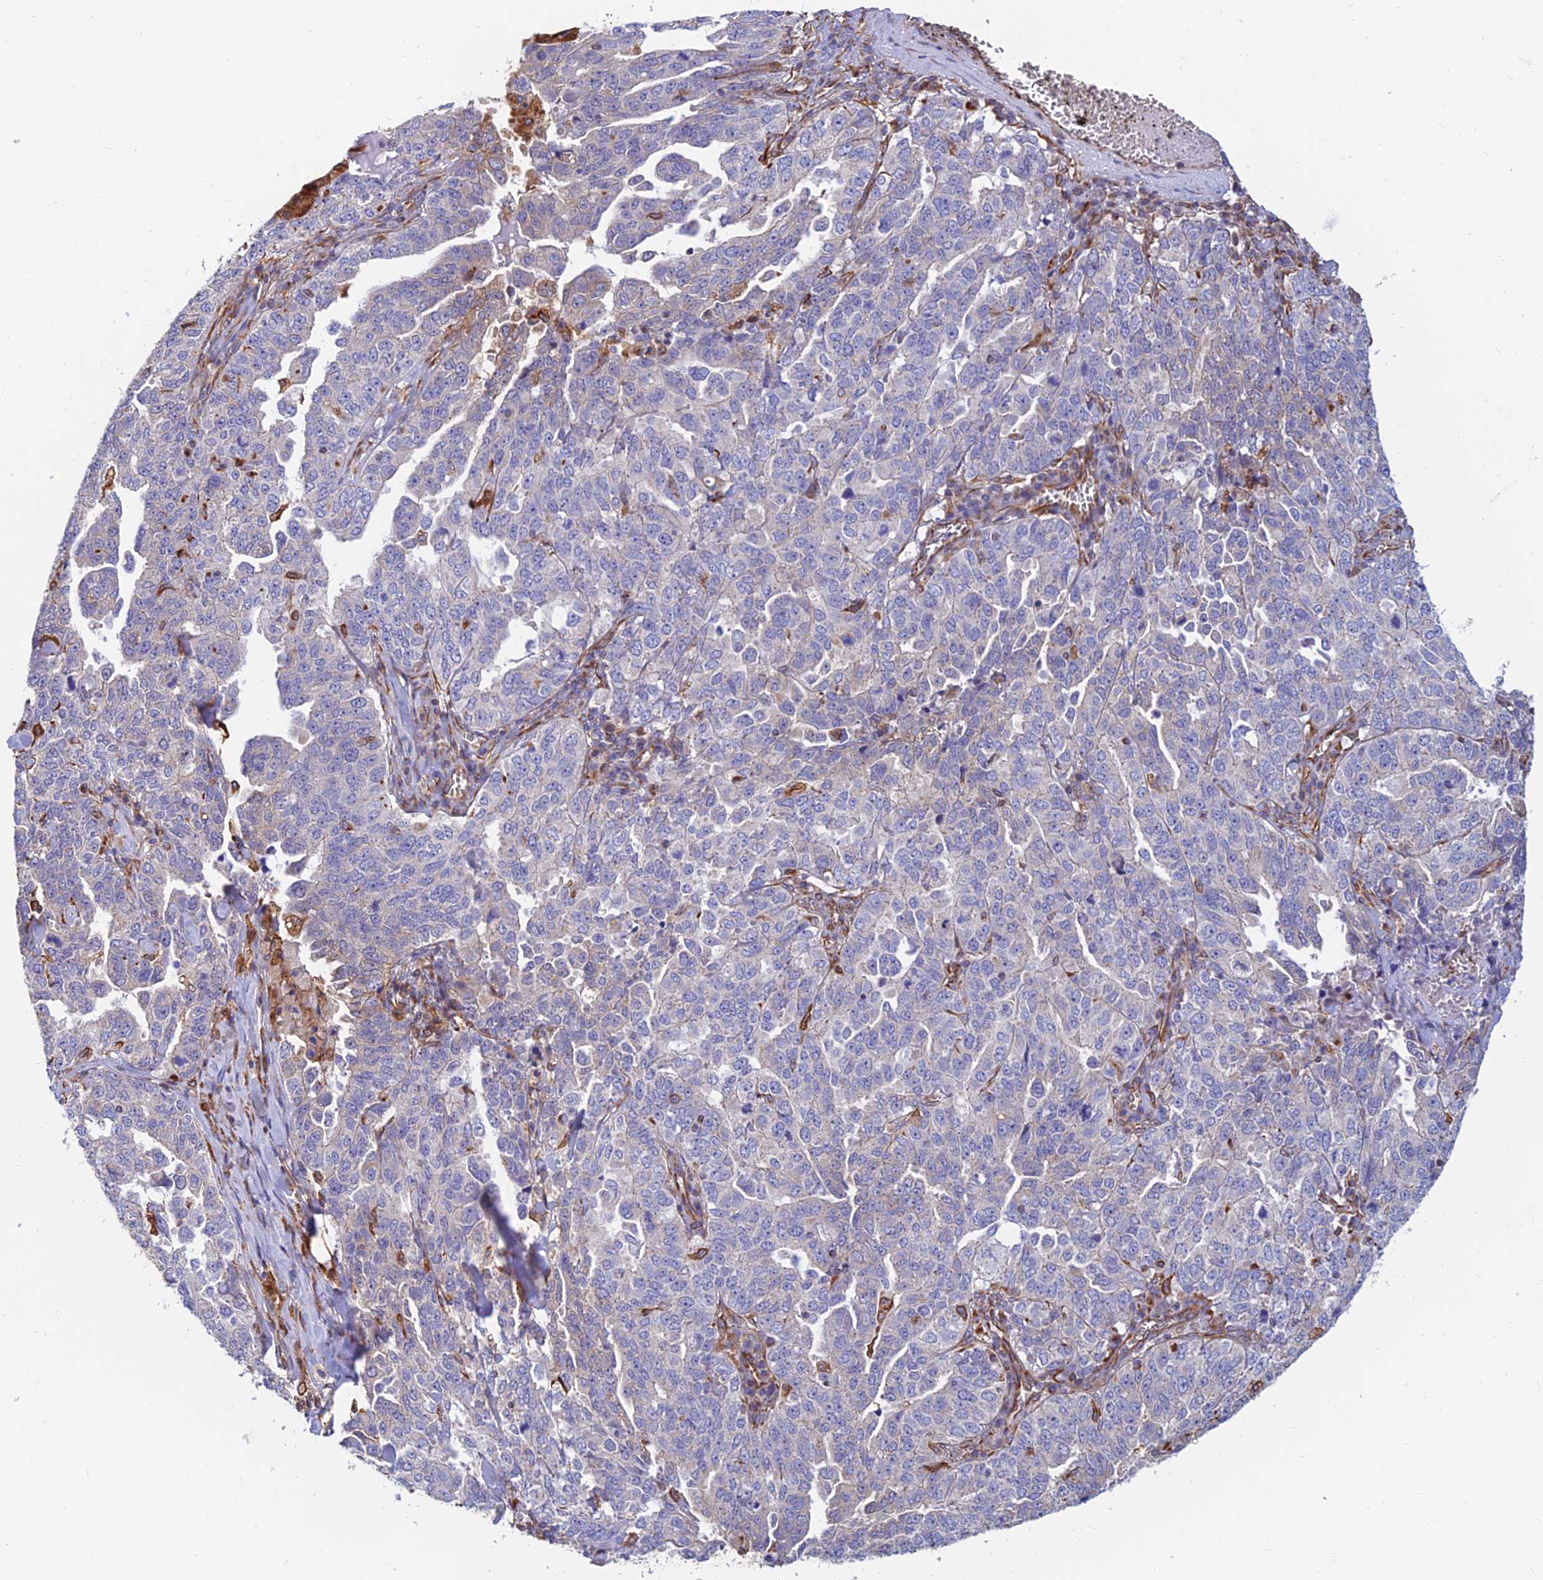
{"staining": {"intensity": "negative", "quantity": "none", "location": "none"}, "tissue": "ovarian cancer", "cell_type": "Tumor cells", "image_type": "cancer", "snomed": [{"axis": "morphology", "description": "Carcinoma, endometroid"}, {"axis": "topography", "description": "Ovary"}], "caption": "IHC of ovarian endometroid carcinoma demonstrates no expression in tumor cells. (DAB immunohistochemistry visualized using brightfield microscopy, high magnification).", "gene": "CDK18", "patient": {"sex": "female", "age": 62}}